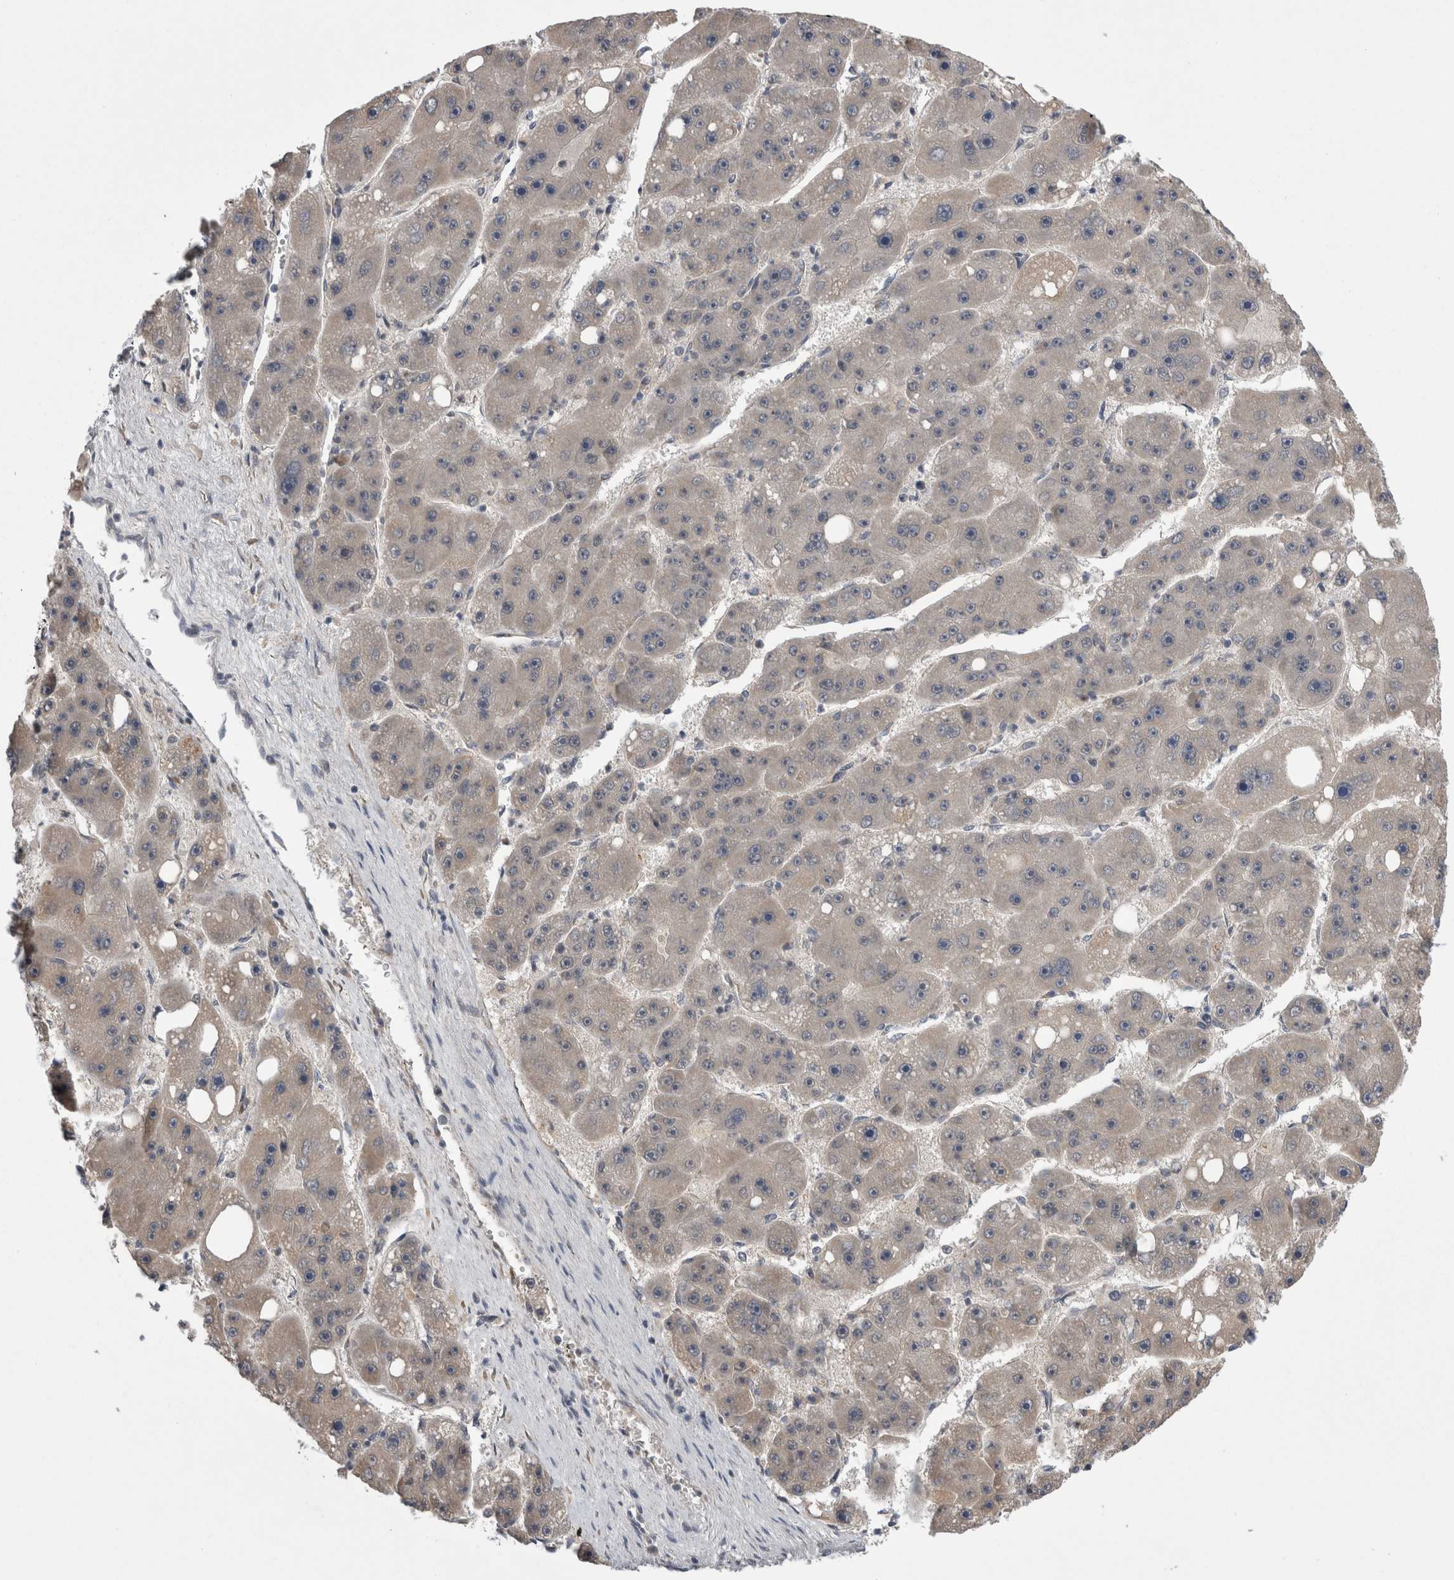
{"staining": {"intensity": "weak", "quantity": "<25%", "location": "cytoplasmic/membranous"}, "tissue": "liver cancer", "cell_type": "Tumor cells", "image_type": "cancer", "snomed": [{"axis": "morphology", "description": "Carcinoma, Hepatocellular, NOS"}, {"axis": "topography", "description": "Liver"}], "caption": "This is a histopathology image of immunohistochemistry staining of hepatocellular carcinoma (liver), which shows no staining in tumor cells.", "gene": "ARHGAP29", "patient": {"sex": "female", "age": 61}}